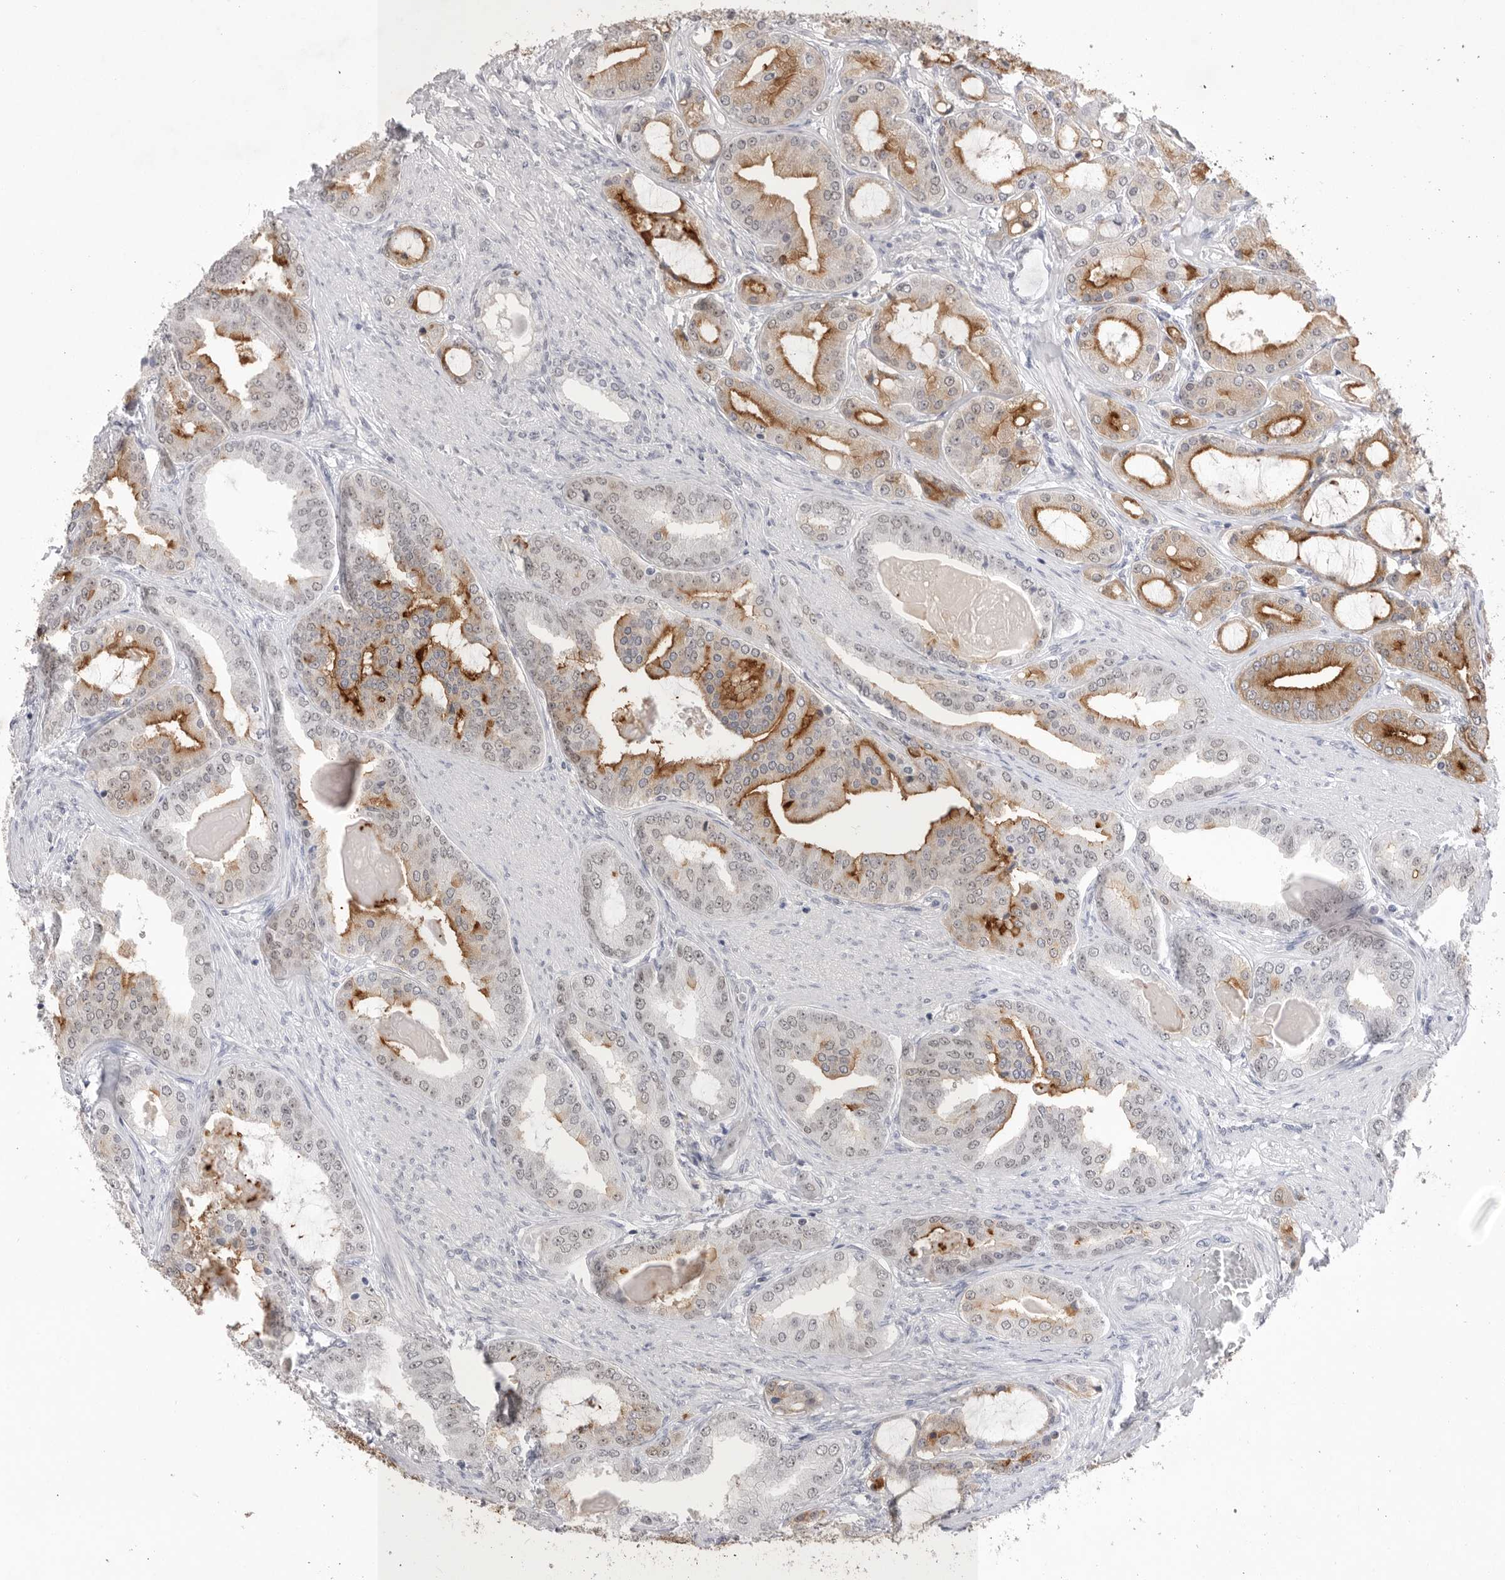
{"staining": {"intensity": "strong", "quantity": "<25%", "location": "cytoplasmic/membranous,nuclear"}, "tissue": "prostate cancer", "cell_type": "Tumor cells", "image_type": "cancer", "snomed": [{"axis": "morphology", "description": "Adenocarcinoma, High grade"}, {"axis": "topography", "description": "Prostate"}], "caption": "Strong cytoplasmic/membranous and nuclear expression for a protein is seen in about <25% of tumor cells of prostate cancer (high-grade adenocarcinoma) using immunohistochemistry.", "gene": "ZBTB7B", "patient": {"sex": "male", "age": 60}}